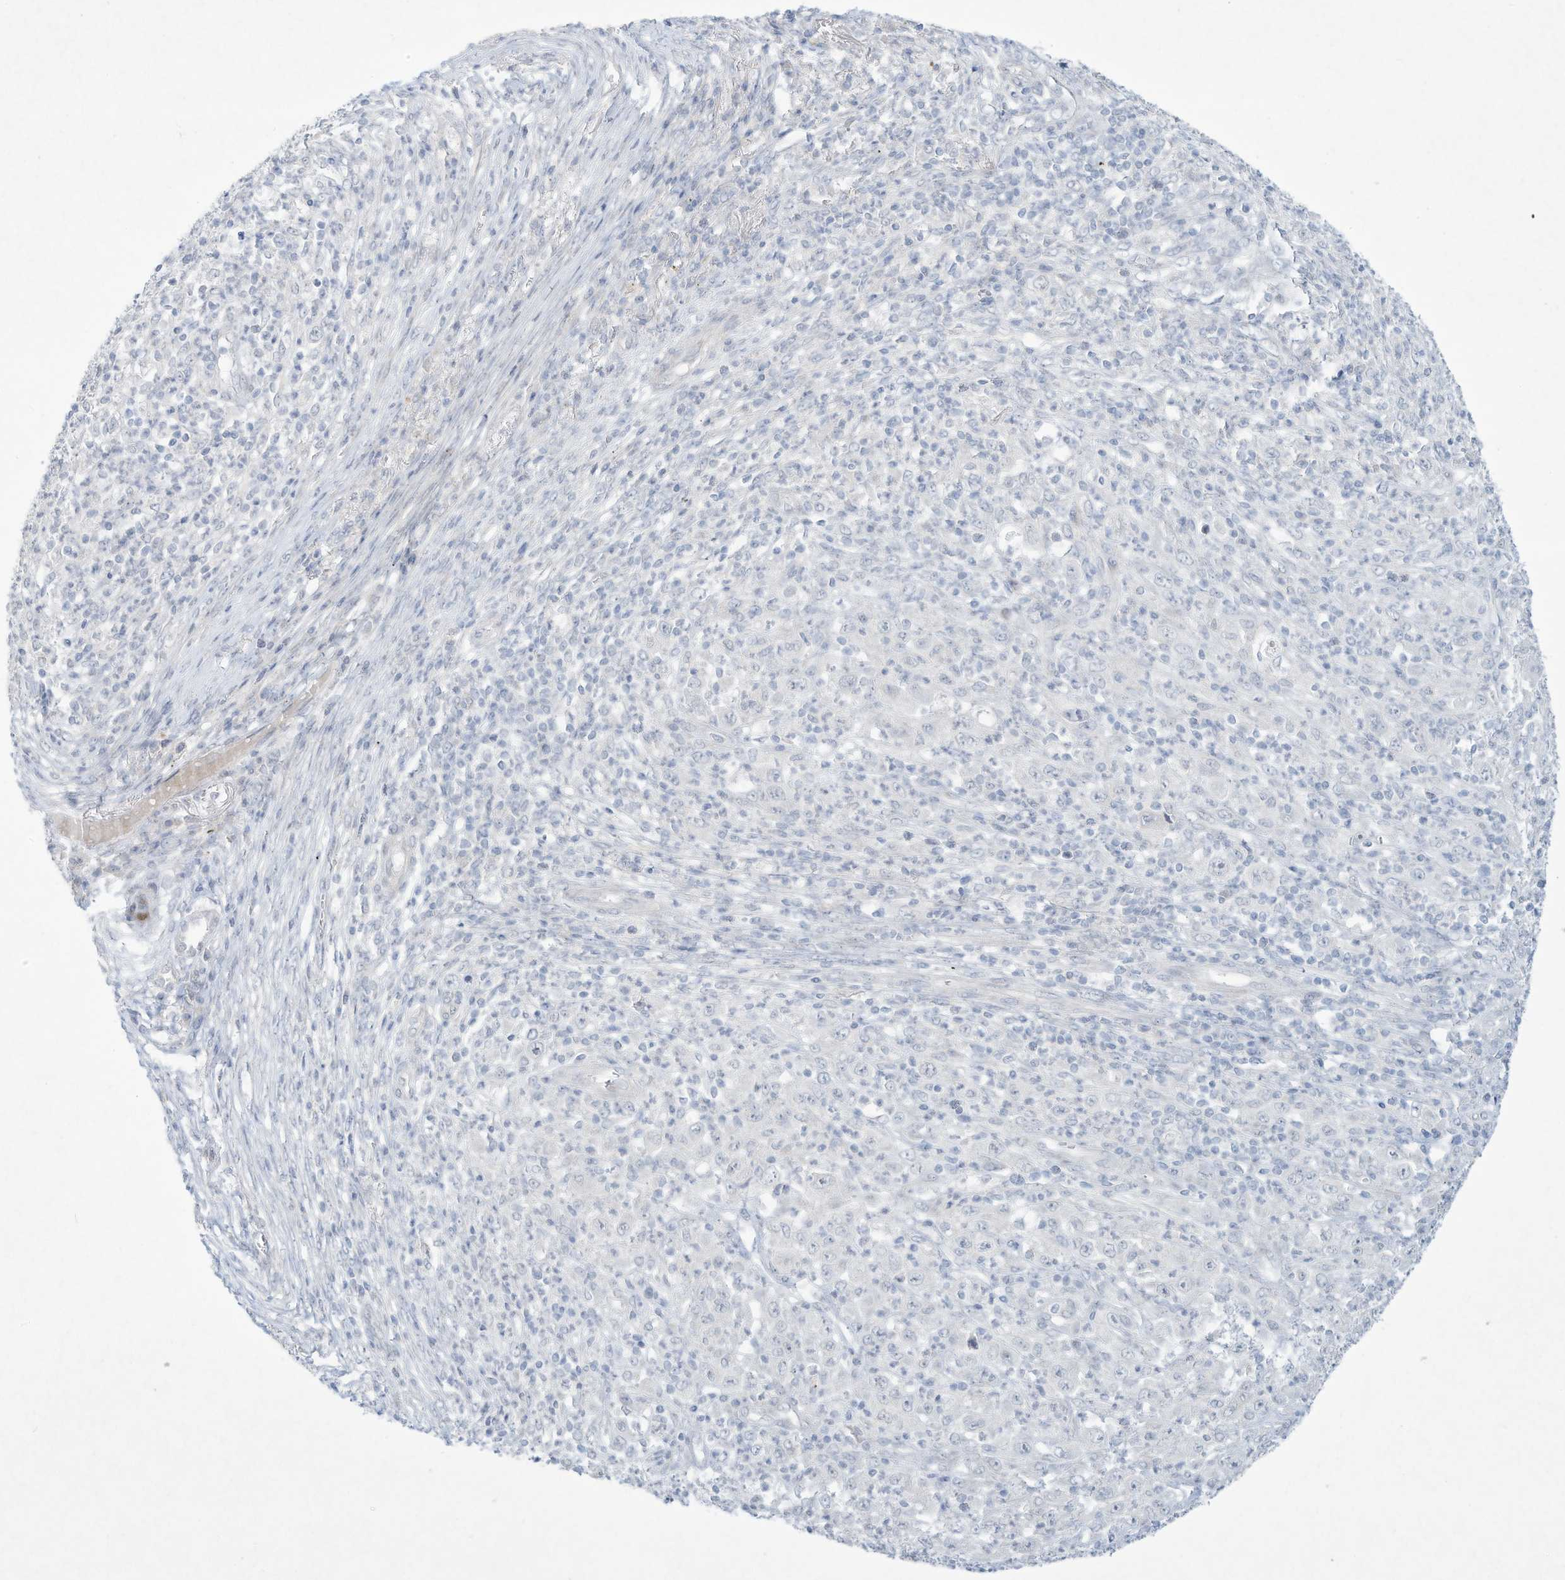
{"staining": {"intensity": "negative", "quantity": "none", "location": "none"}, "tissue": "melanoma", "cell_type": "Tumor cells", "image_type": "cancer", "snomed": [{"axis": "morphology", "description": "Malignant melanoma, Metastatic site"}, {"axis": "topography", "description": "Skin"}], "caption": "Micrograph shows no significant protein expression in tumor cells of melanoma. Brightfield microscopy of IHC stained with DAB (brown) and hematoxylin (blue), captured at high magnification.", "gene": "PAX6", "patient": {"sex": "female", "age": 56}}